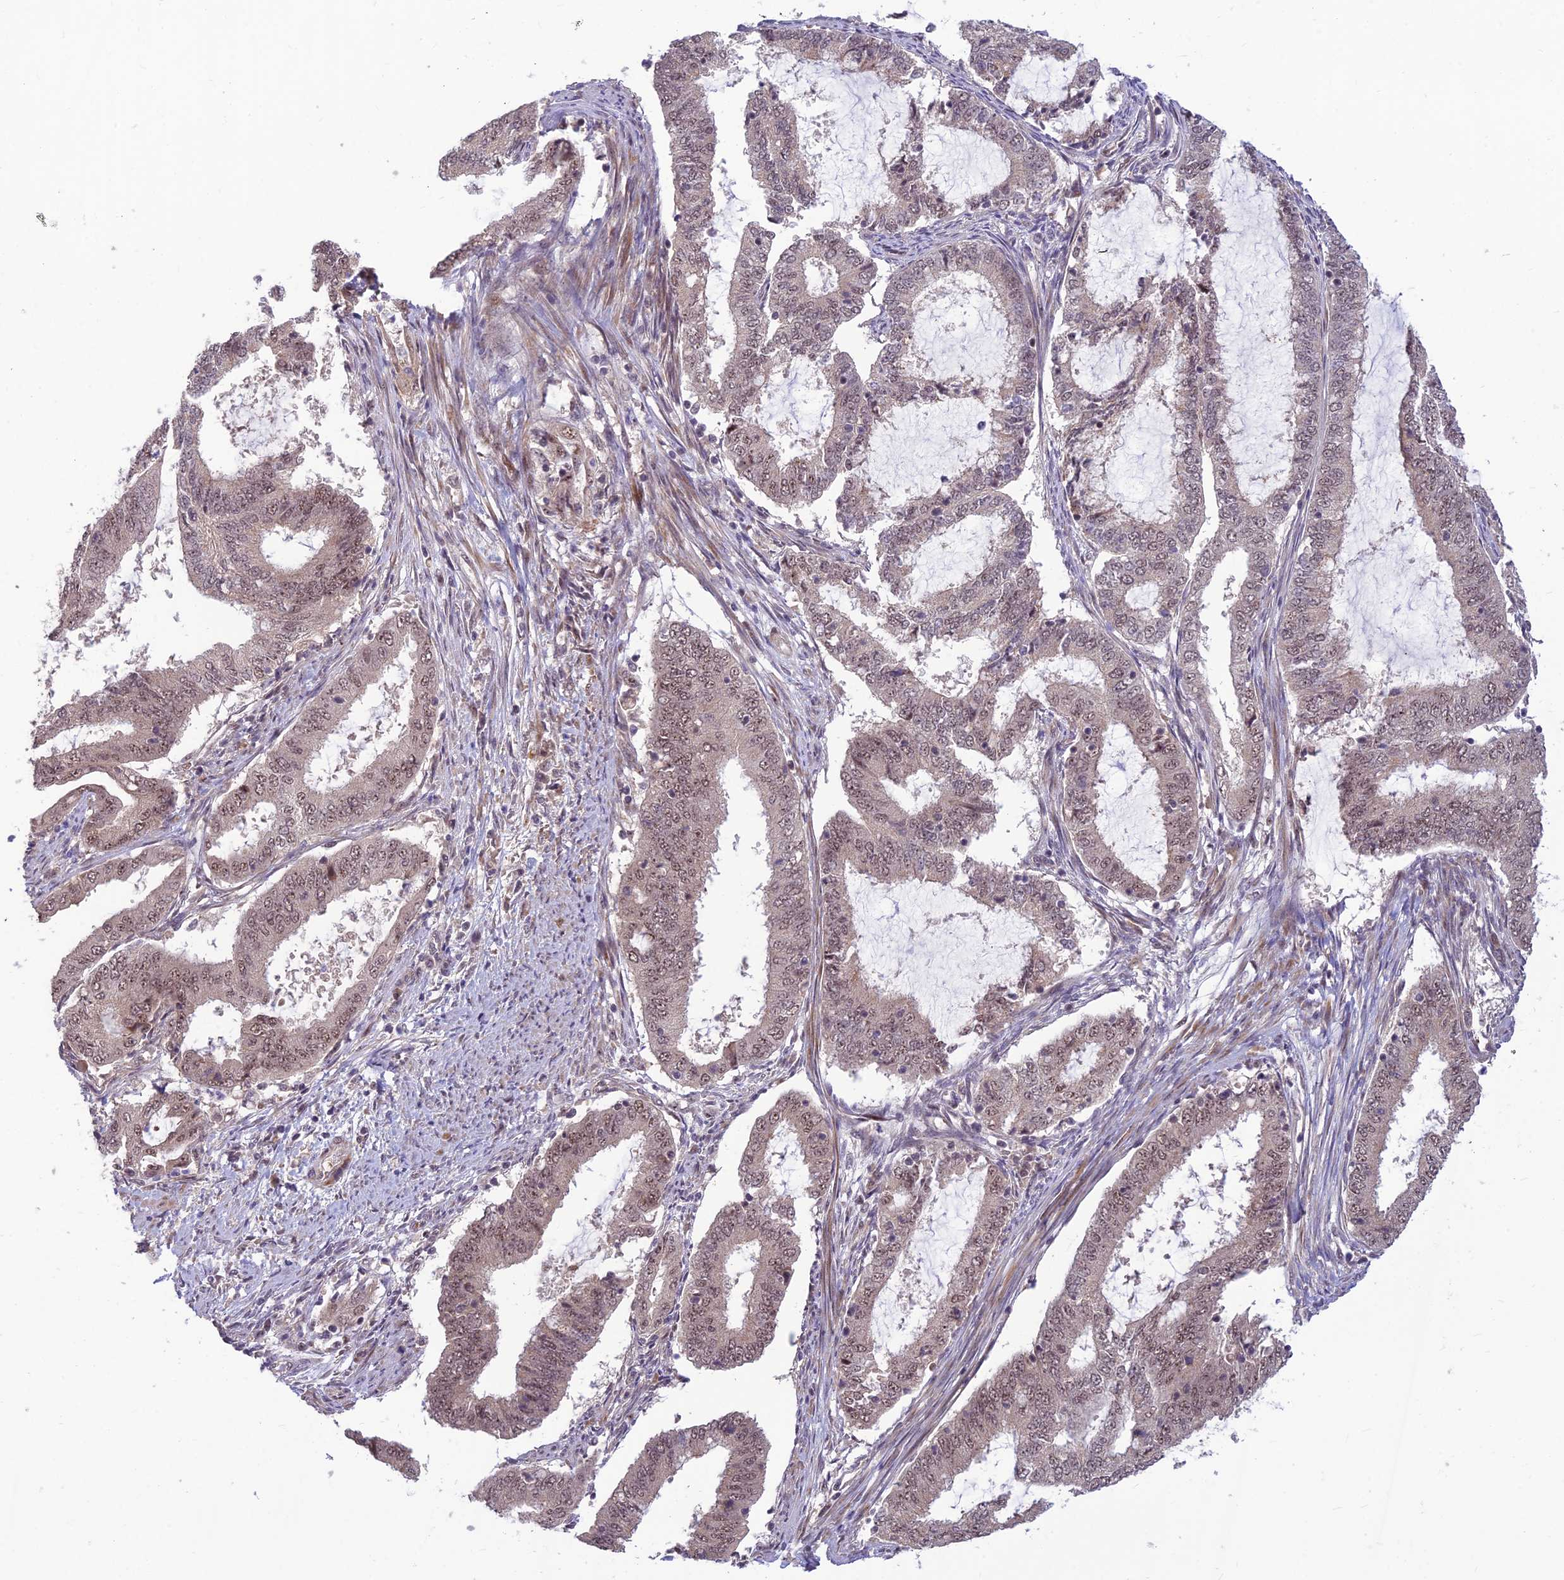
{"staining": {"intensity": "weak", "quantity": ">75%", "location": "nuclear"}, "tissue": "endometrial cancer", "cell_type": "Tumor cells", "image_type": "cancer", "snomed": [{"axis": "morphology", "description": "Adenocarcinoma, NOS"}, {"axis": "topography", "description": "Endometrium"}], "caption": "Immunohistochemistry (IHC) photomicrograph of neoplastic tissue: adenocarcinoma (endometrial) stained using immunohistochemistry (IHC) exhibits low levels of weak protein expression localized specifically in the nuclear of tumor cells, appearing as a nuclear brown color.", "gene": "ASPDH", "patient": {"sex": "female", "age": 51}}